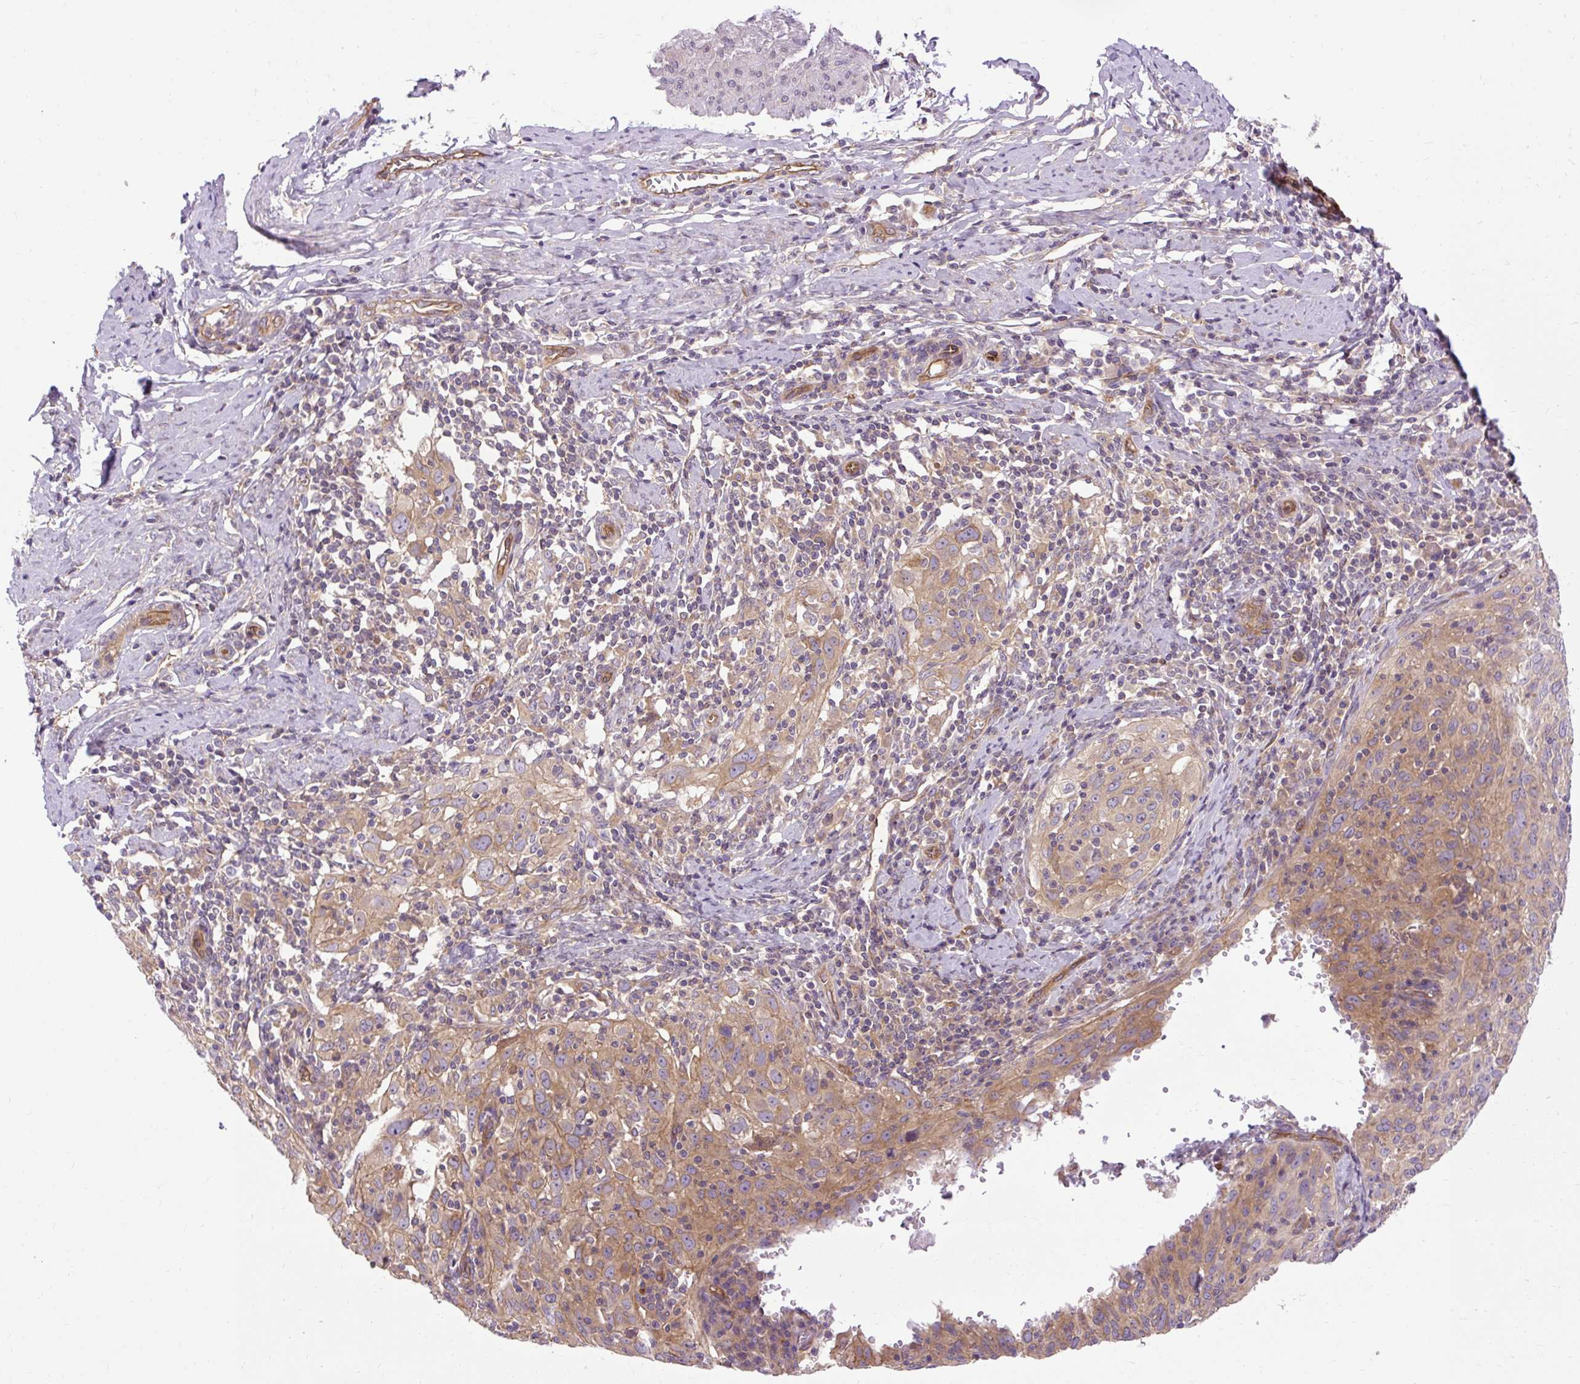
{"staining": {"intensity": "moderate", "quantity": "<25%", "location": "cytoplasmic/membranous"}, "tissue": "cervical cancer", "cell_type": "Tumor cells", "image_type": "cancer", "snomed": [{"axis": "morphology", "description": "Squamous cell carcinoma, NOS"}, {"axis": "topography", "description": "Cervix"}], "caption": "Immunohistochemistry (DAB (3,3'-diaminobenzidine)) staining of human cervical cancer (squamous cell carcinoma) shows moderate cytoplasmic/membranous protein staining in approximately <25% of tumor cells.", "gene": "CCDC93", "patient": {"sex": "female", "age": 31}}